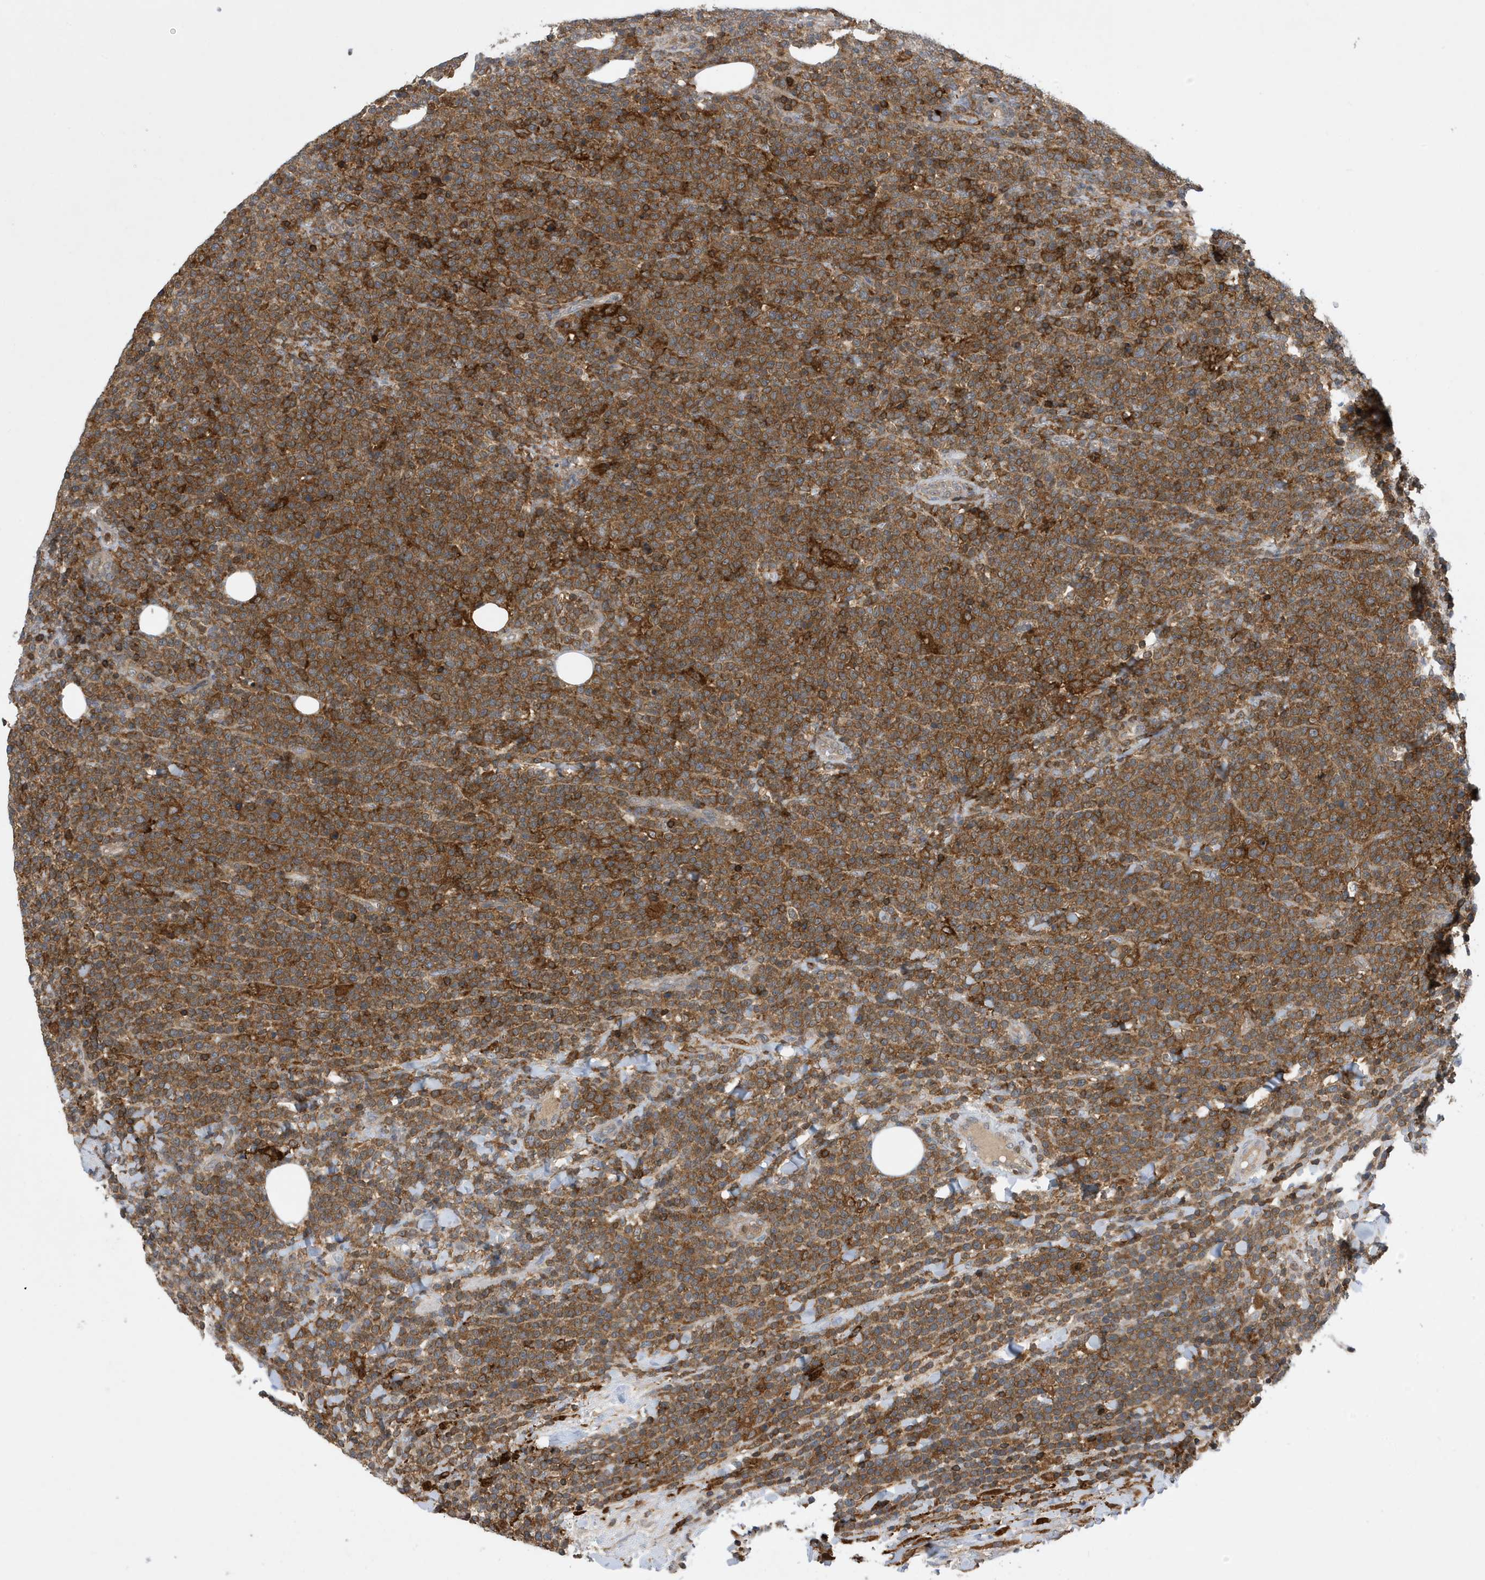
{"staining": {"intensity": "moderate", "quantity": ">75%", "location": "cytoplasmic/membranous"}, "tissue": "lymphoma", "cell_type": "Tumor cells", "image_type": "cancer", "snomed": [{"axis": "morphology", "description": "Malignant lymphoma, non-Hodgkin's type, High grade"}, {"axis": "topography", "description": "Lymph node"}], "caption": "Lymphoma tissue reveals moderate cytoplasmic/membranous staining in approximately >75% of tumor cells The protein of interest is stained brown, and the nuclei are stained in blue (DAB IHC with brightfield microscopy, high magnification).", "gene": "NSUN3", "patient": {"sex": "male", "age": 61}}